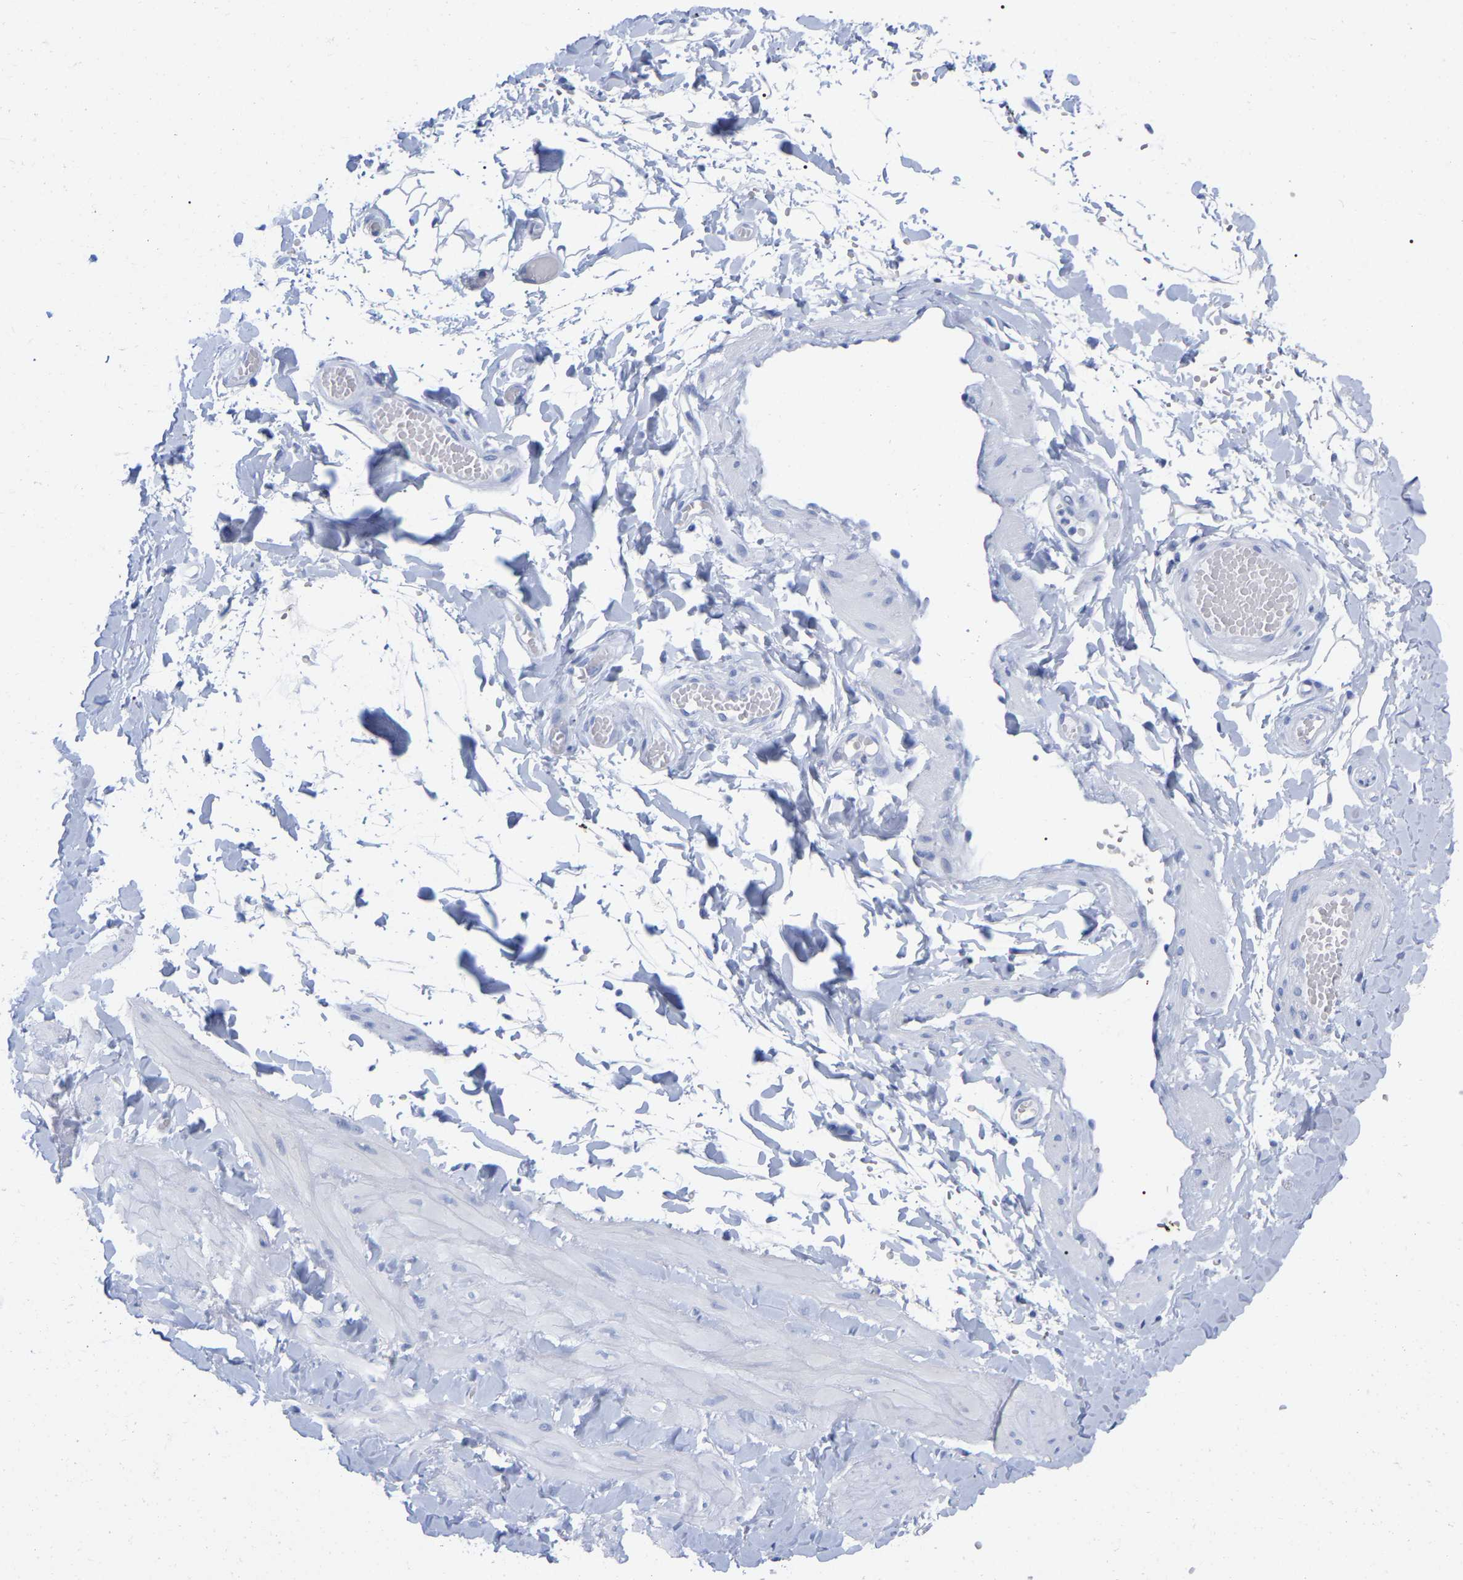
{"staining": {"intensity": "negative", "quantity": "none", "location": "none"}, "tissue": "adipose tissue", "cell_type": "Adipocytes", "image_type": "normal", "snomed": [{"axis": "morphology", "description": "Normal tissue, NOS"}, {"axis": "topography", "description": "Adipose tissue"}, {"axis": "topography", "description": "Vascular tissue"}, {"axis": "topography", "description": "Peripheral nerve tissue"}], "caption": "This is an immunohistochemistry photomicrograph of unremarkable adipose tissue. There is no staining in adipocytes.", "gene": "HAPLN1", "patient": {"sex": "male", "age": 25}}